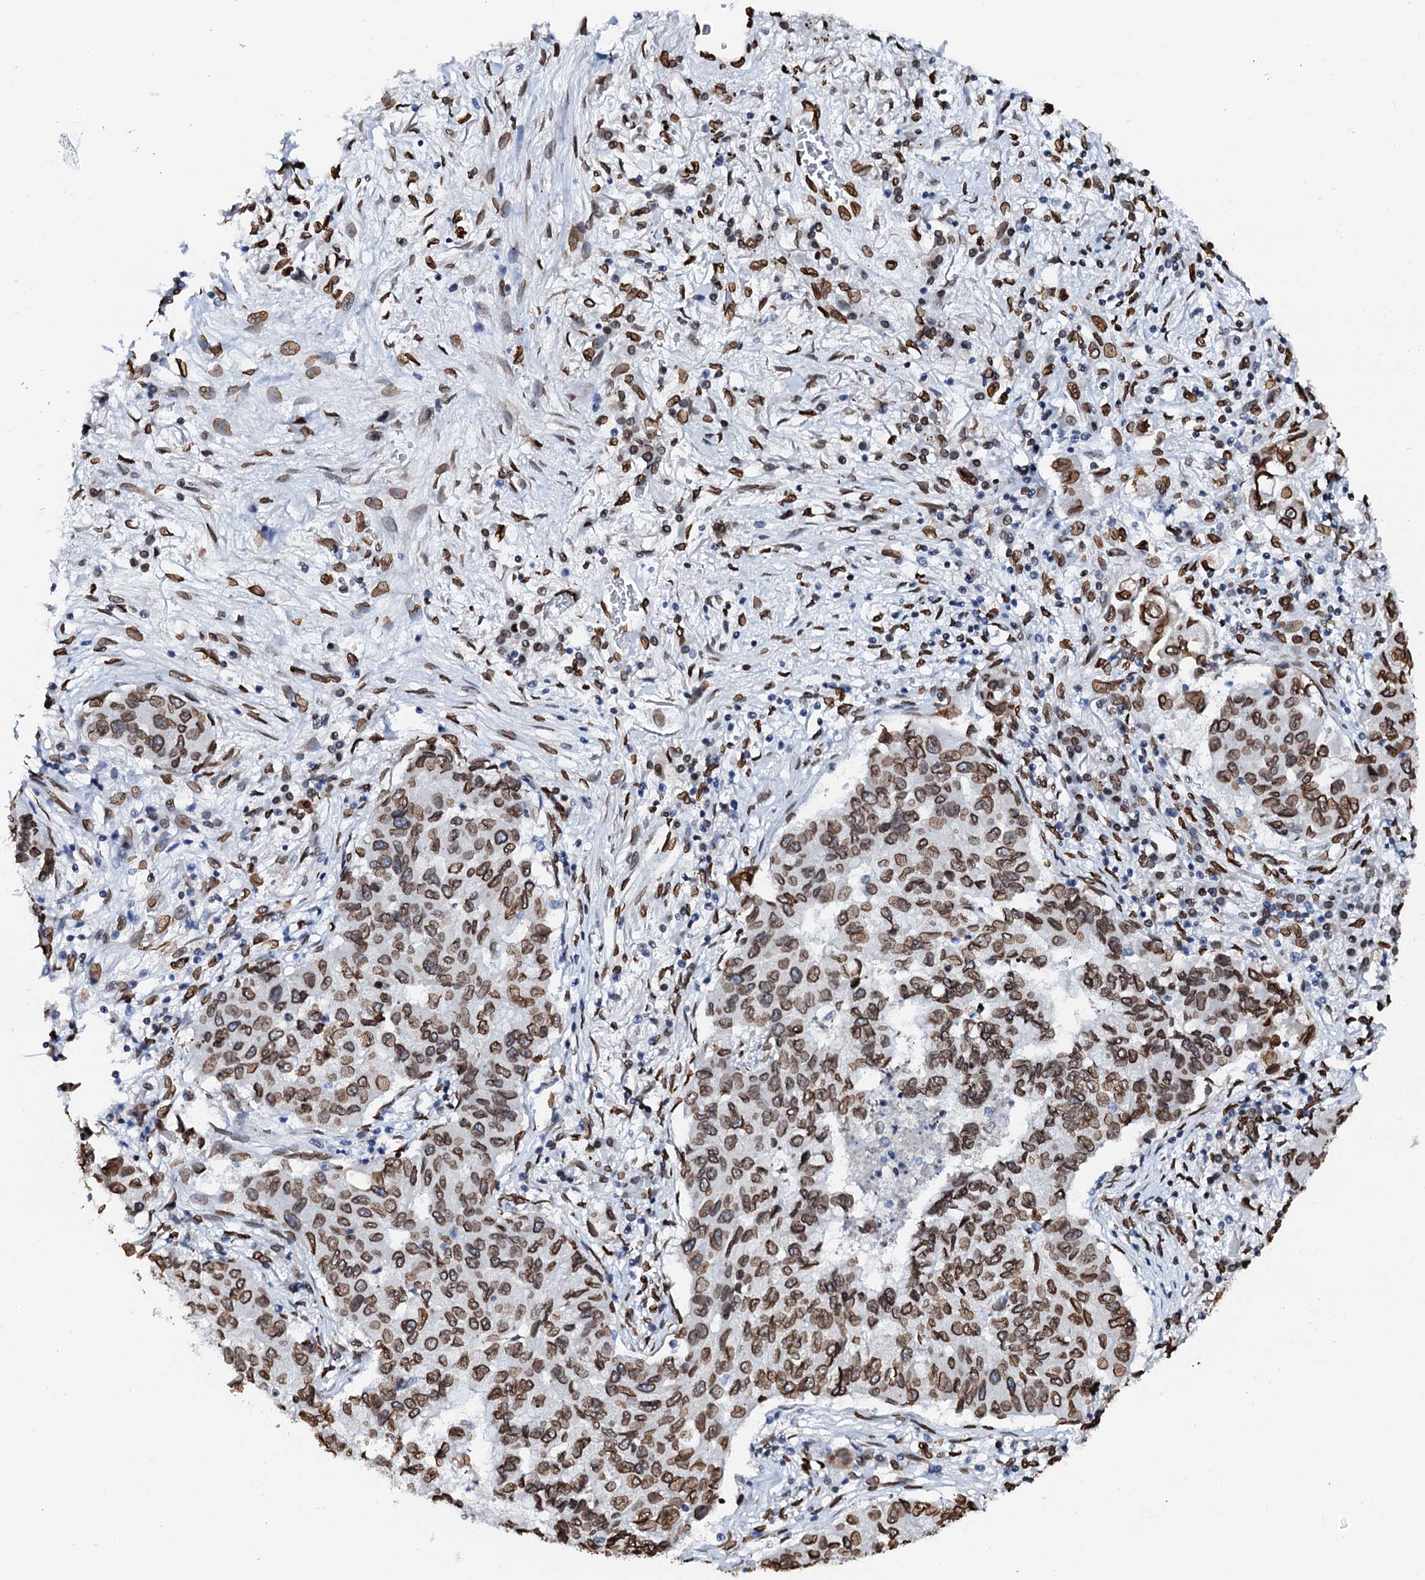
{"staining": {"intensity": "moderate", "quantity": ">75%", "location": "cytoplasmic/membranous,nuclear"}, "tissue": "lung cancer", "cell_type": "Tumor cells", "image_type": "cancer", "snomed": [{"axis": "morphology", "description": "Squamous cell carcinoma, NOS"}, {"axis": "topography", "description": "Lung"}], "caption": "Protein analysis of lung cancer (squamous cell carcinoma) tissue exhibits moderate cytoplasmic/membranous and nuclear positivity in about >75% of tumor cells.", "gene": "KATNAL2", "patient": {"sex": "male", "age": 74}}